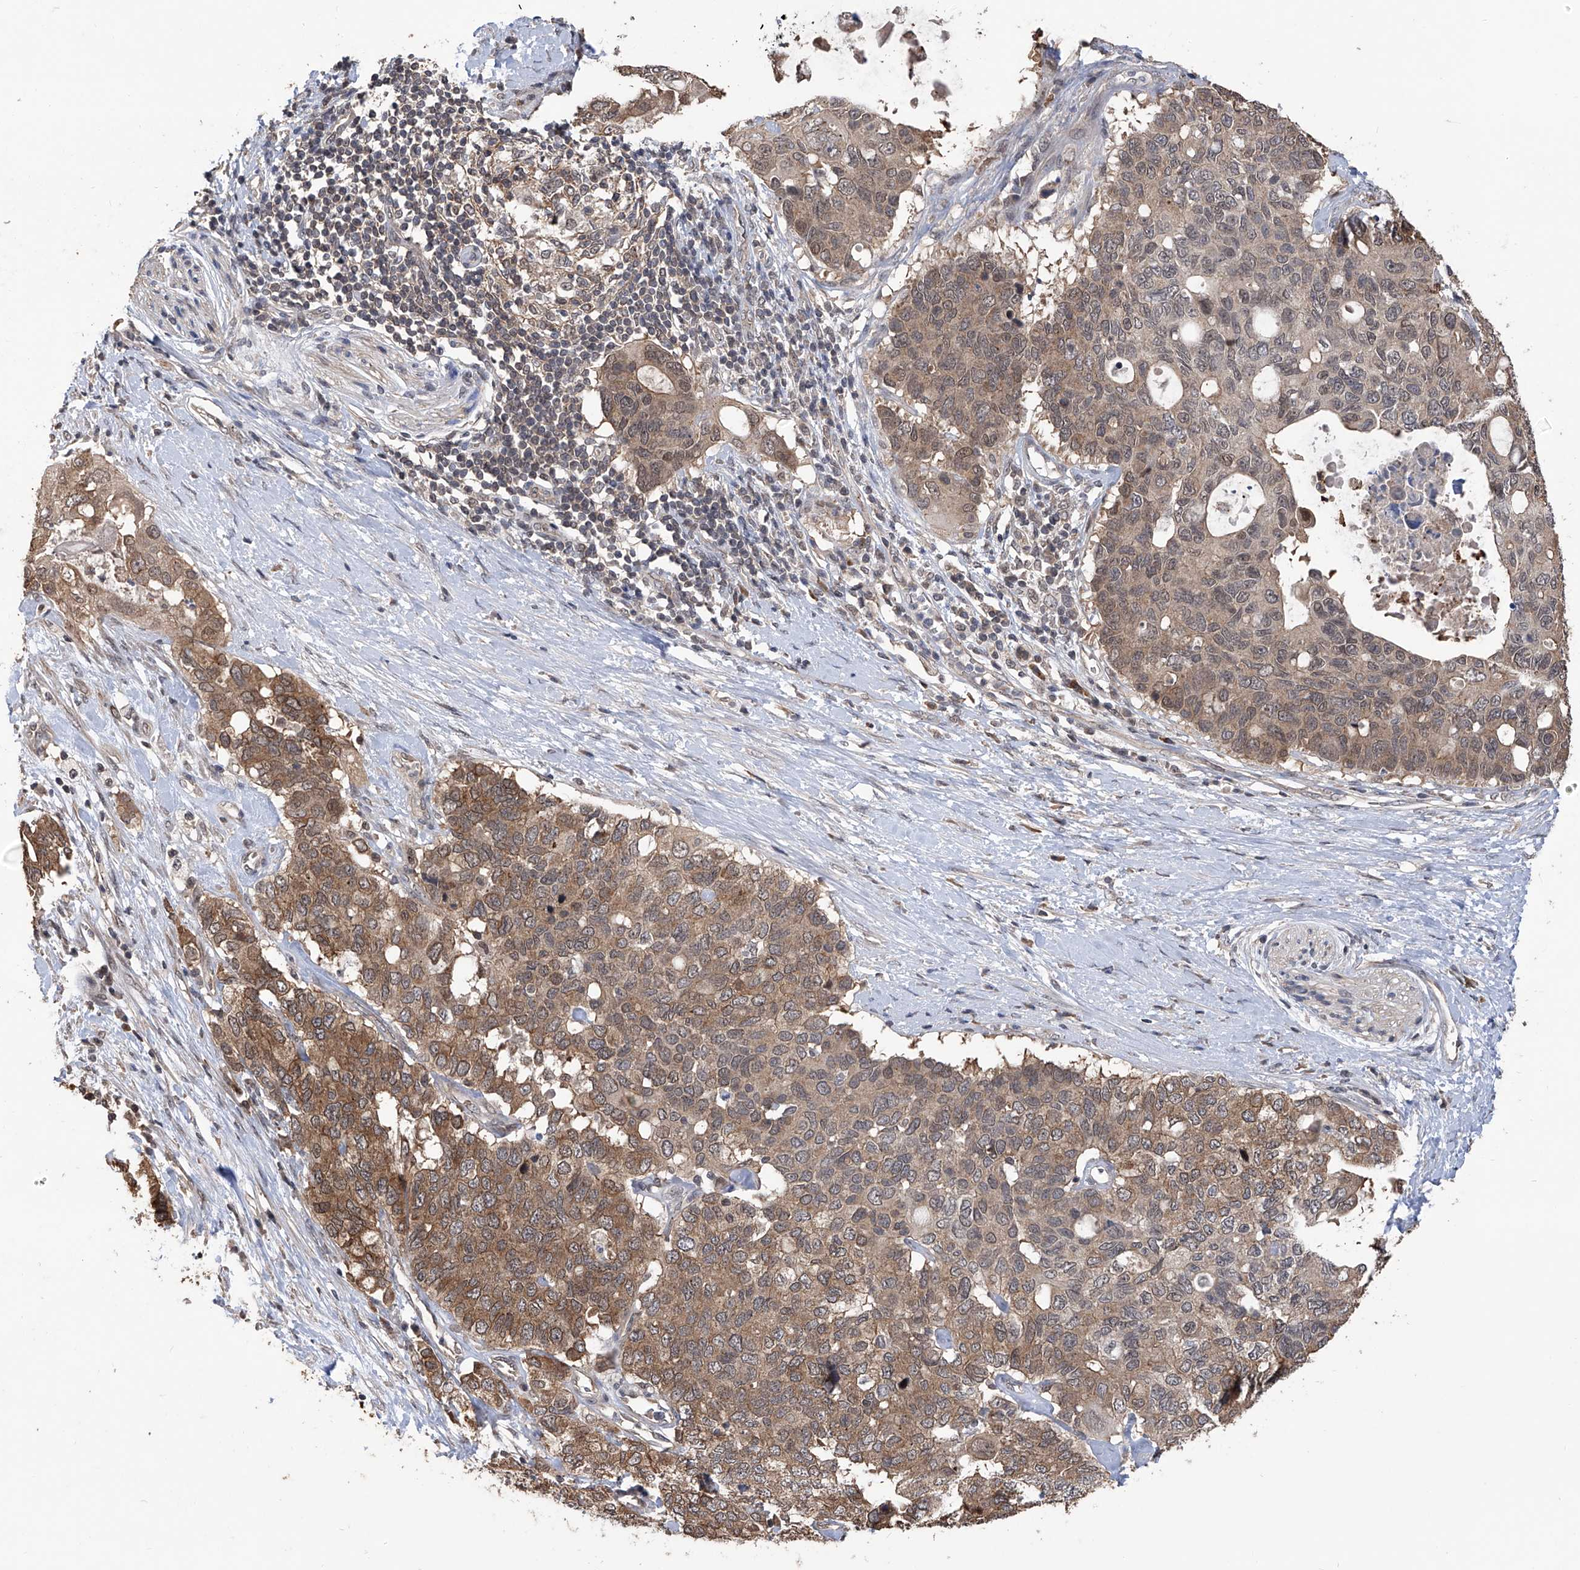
{"staining": {"intensity": "moderate", "quantity": ">75%", "location": "cytoplasmic/membranous"}, "tissue": "pancreatic cancer", "cell_type": "Tumor cells", "image_type": "cancer", "snomed": [{"axis": "morphology", "description": "Adenocarcinoma, NOS"}, {"axis": "topography", "description": "Pancreas"}], "caption": "IHC staining of pancreatic adenocarcinoma, which demonstrates medium levels of moderate cytoplasmic/membranous expression in about >75% of tumor cells indicating moderate cytoplasmic/membranous protein expression. The staining was performed using DAB (3,3'-diaminobenzidine) (brown) for protein detection and nuclei were counterstained in hematoxylin (blue).", "gene": "LYSMD4", "patient": {"sex": "female", "age": 56}}